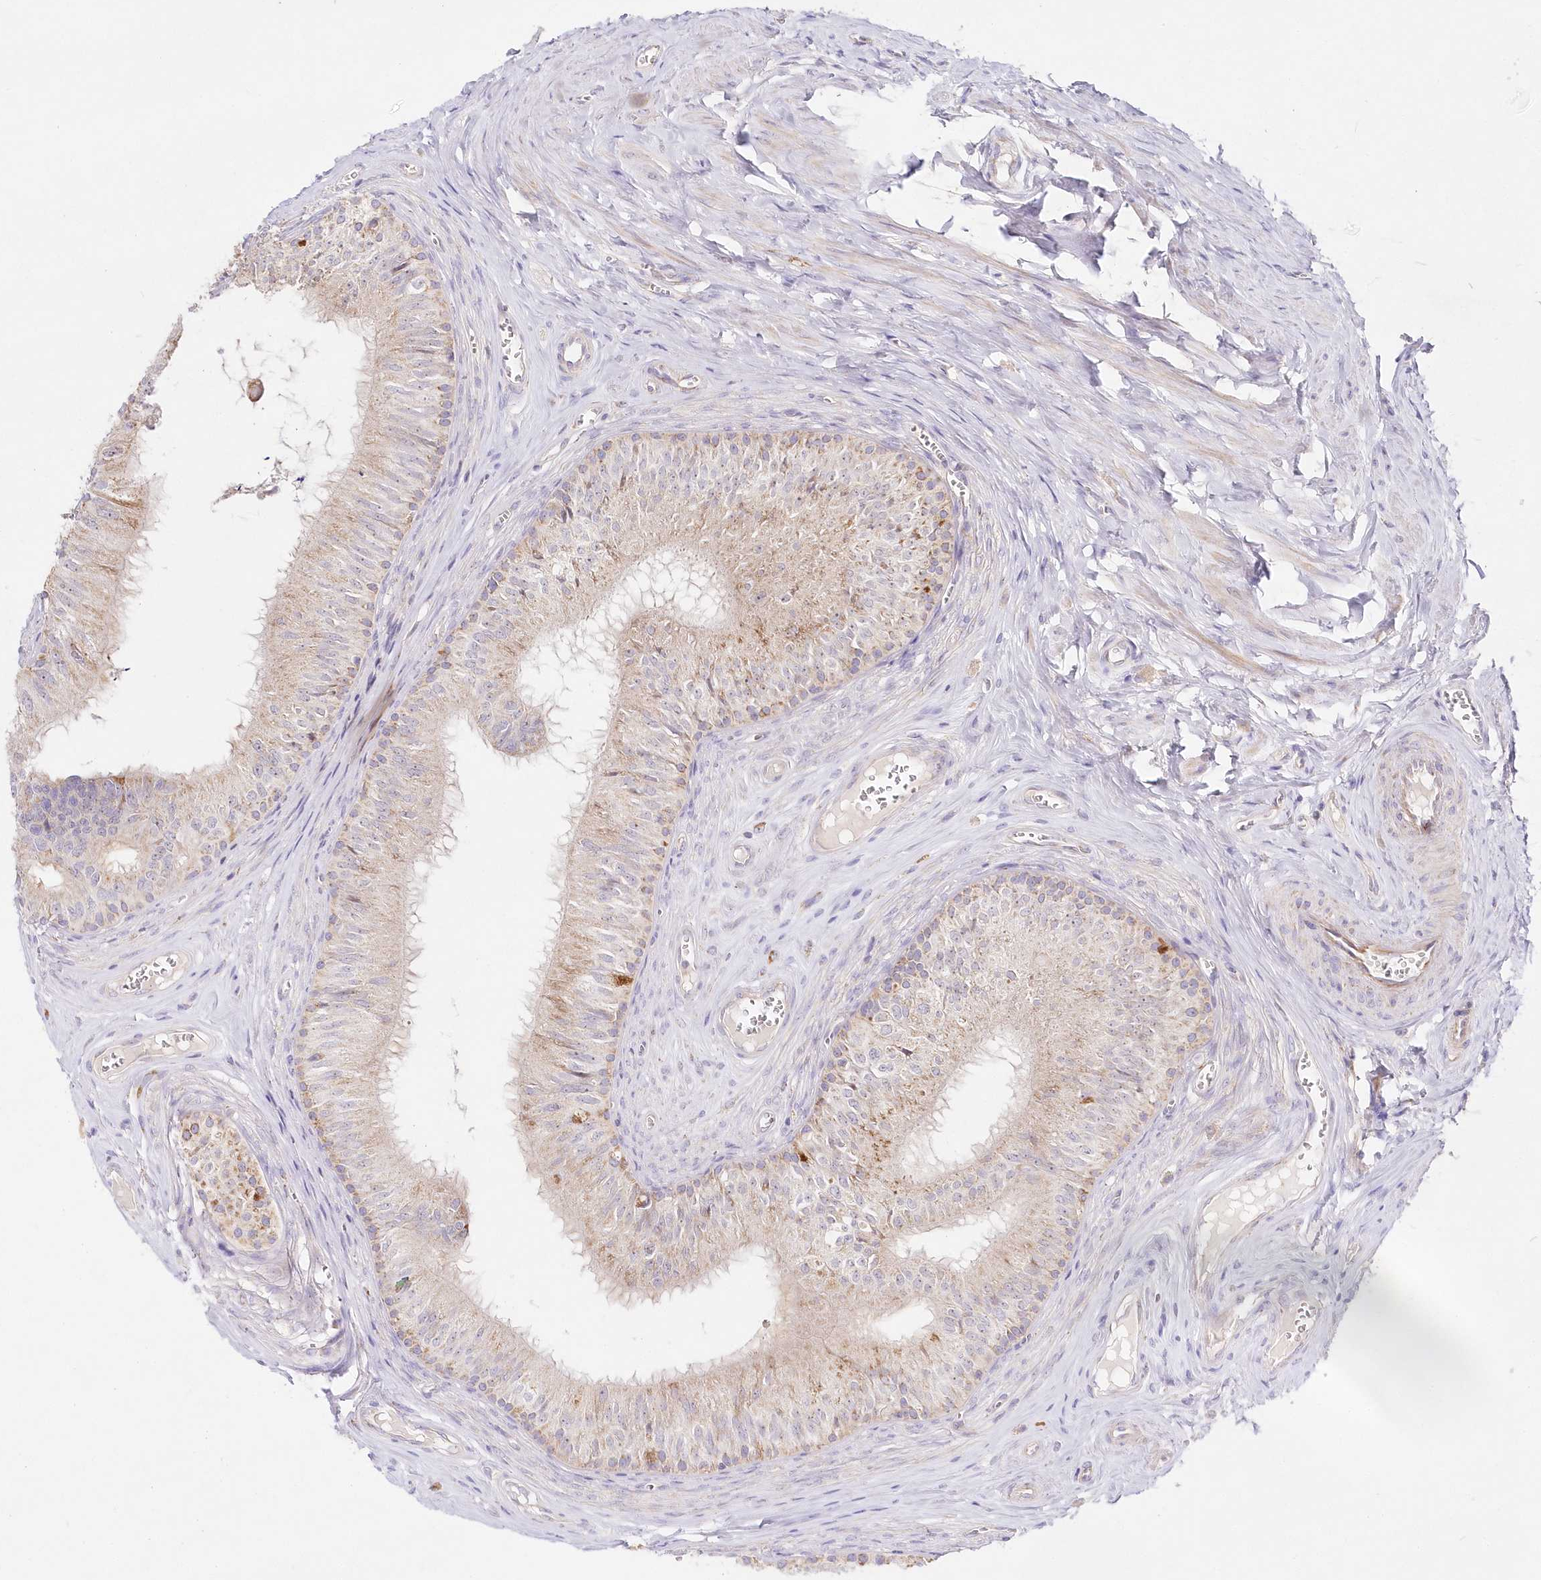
{"staining": {"intensity": "weak", "quantity": "<25%", "location": "cytoplasmic/membranous"}, "tissue": "epididymis", "cell_type": "Glandular cells", "image_type": "normal", "snomed": [{"axis": "morphology", "description": "Normal tissue, NOS"}, {"axis": "topography", "description": "Epididymis"}], "caption": "The image exhibits no significant expression in glandular cells of epididymis.", "gene": "DNA2", "patient": {"sex": "male", "age": 46}}